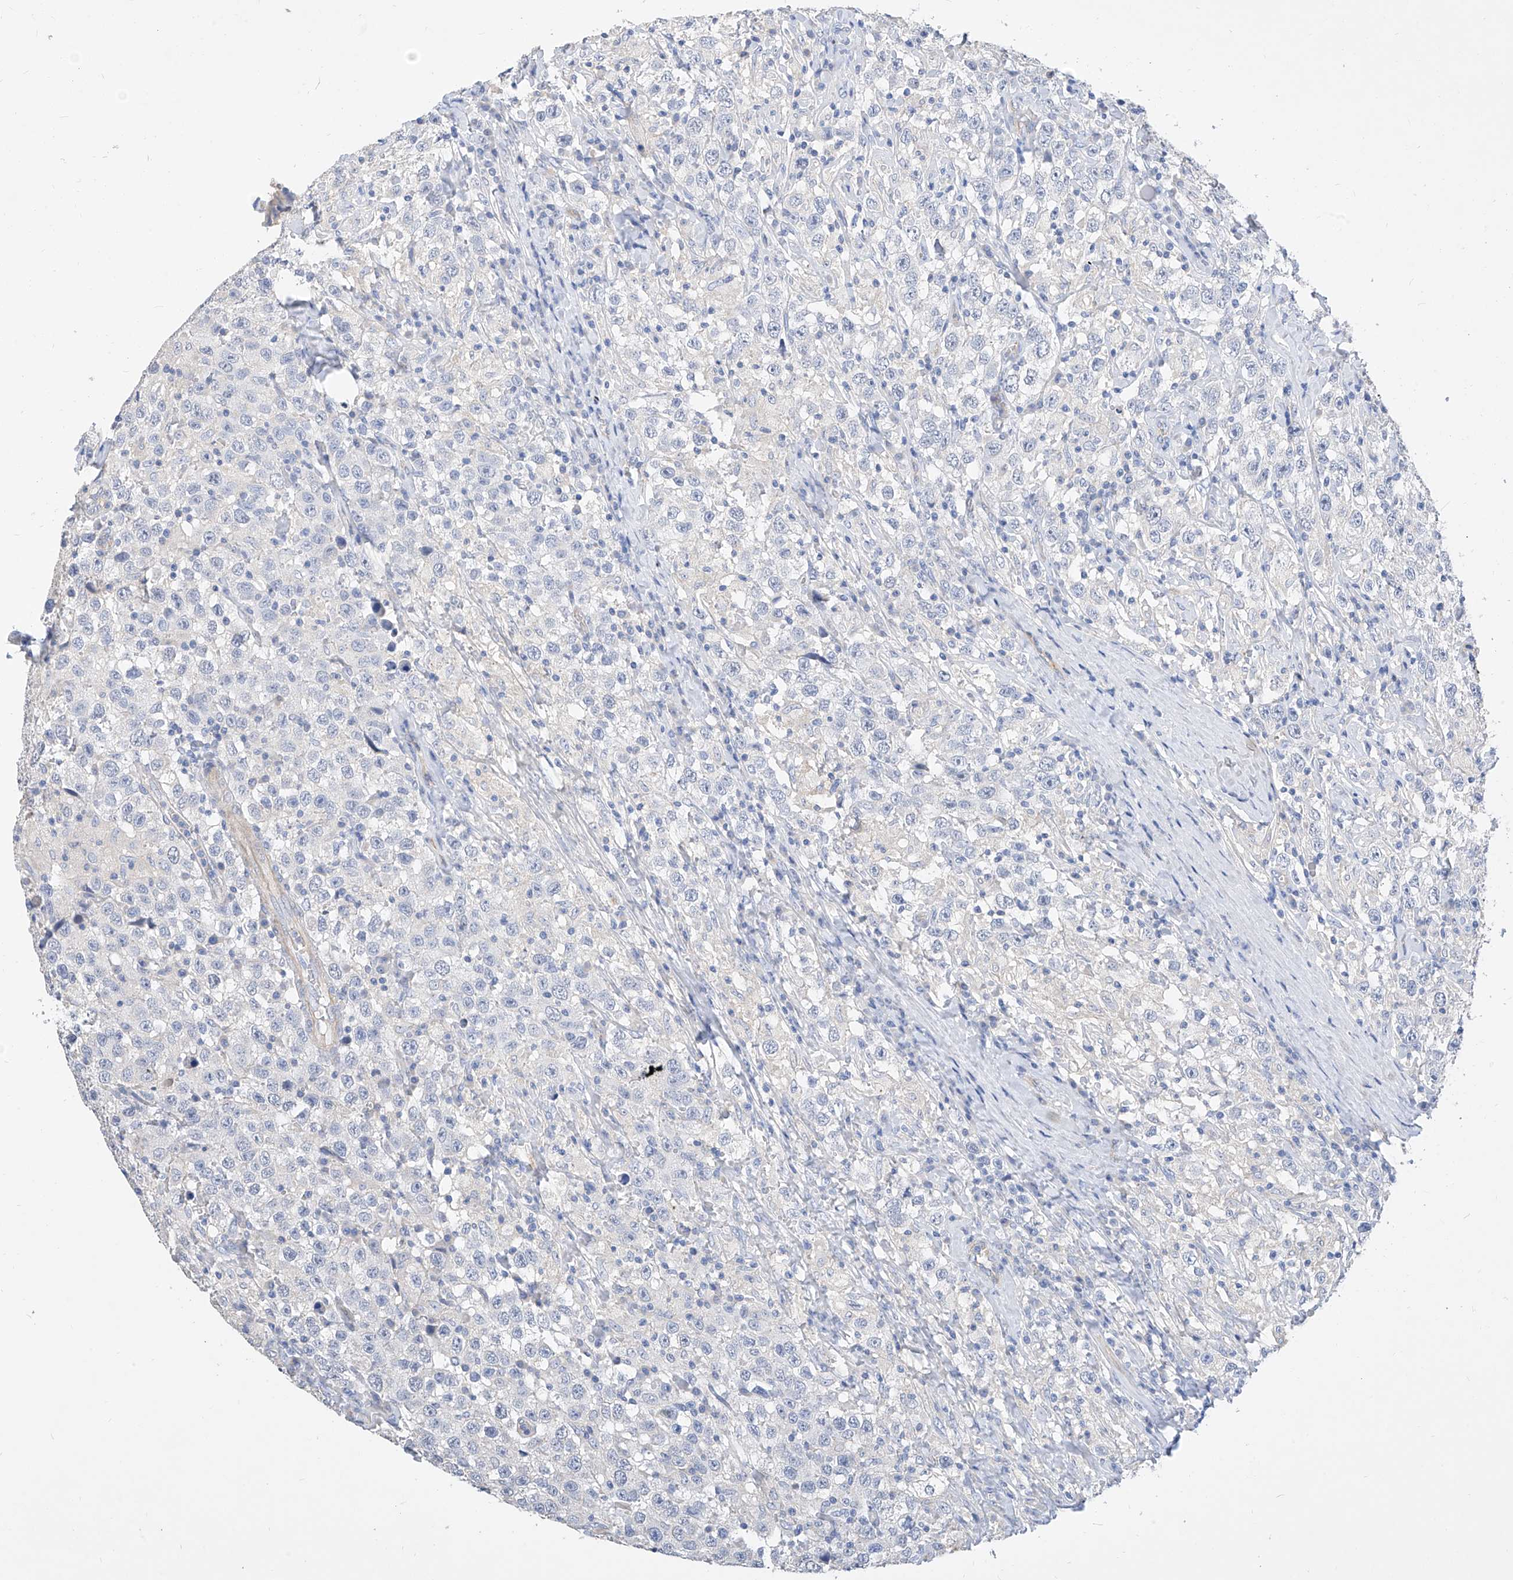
{"staining": {"intensity": "negative", "quantity": "none", "location": "none"}, "tissue": "testis cancer", "cell_type": "Tumor cells", "image_type": "cancer", "snomed": [{"axis": "morphology", "description": "Seminoma, NOS"}, {"axis": "topography", "description": "Testis"}], "caption": "A photomicrograph of seminoma (testis) stained for a protein demonstrates no brown staining in tumor cells. The staining was performed using DAB (3,3'-diaminobenzidine) to visualize the protein expression in brown, while the nuclei were stained in blue with hematoxylin (Magnification: 20x).", "gene": "SCGB2A1", "patient": {"sex": "male", "age": 41}}